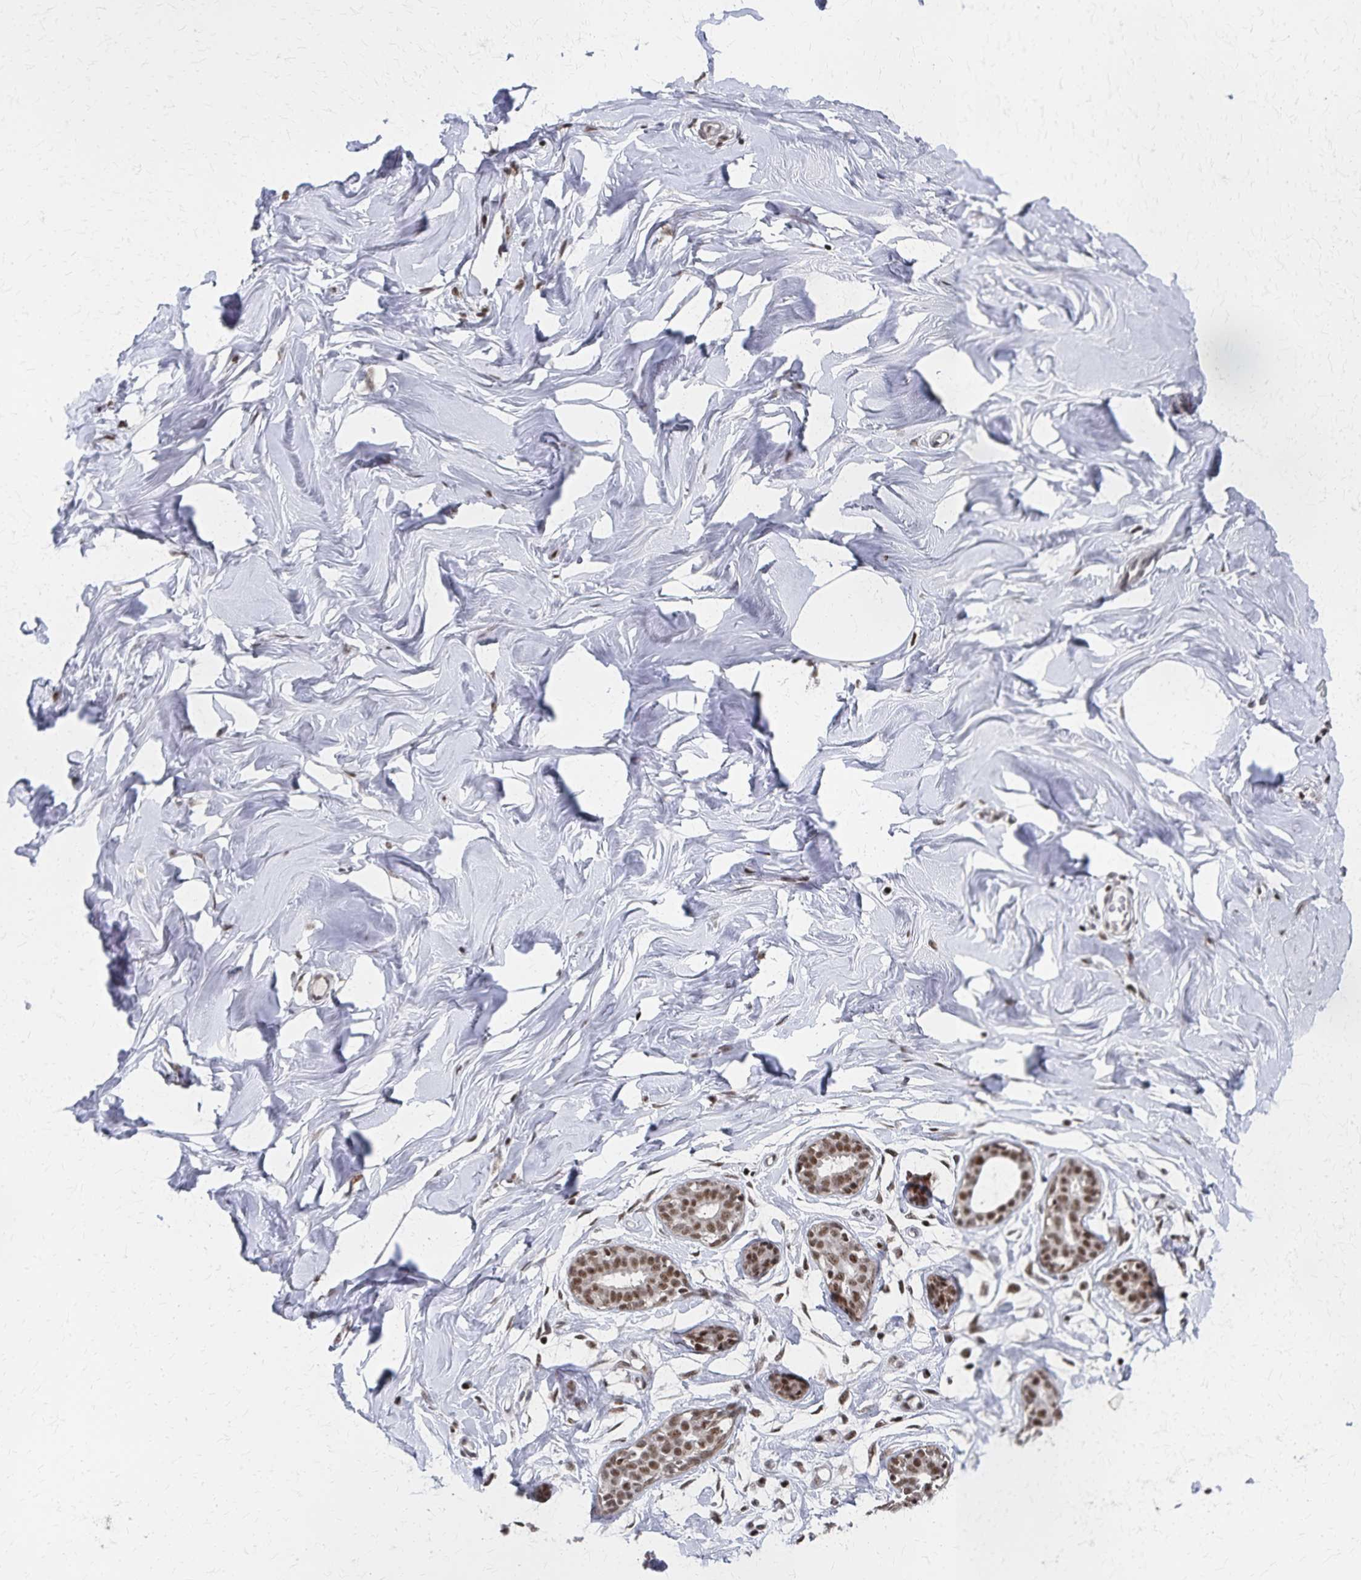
{"staining": {"intensity": "negative", "quantity": "none", "location": "none"}, "tissue": "breast", "cell_type": "Adipocytes", "image_type": "normal", "snomed": [{"axis": "morphology", "description": "Normal tissue, NOS"}, {"axis": "topography", "description": "Breast"}], "caption": "Protein analysis of normal breast exhibits no significant staining in adipocytes. (DAB (3,3'-diaminobenzidine) IHC, high magnification).", "gene": "GTF2B", "patient": {"sex": "female", "age": 27}}